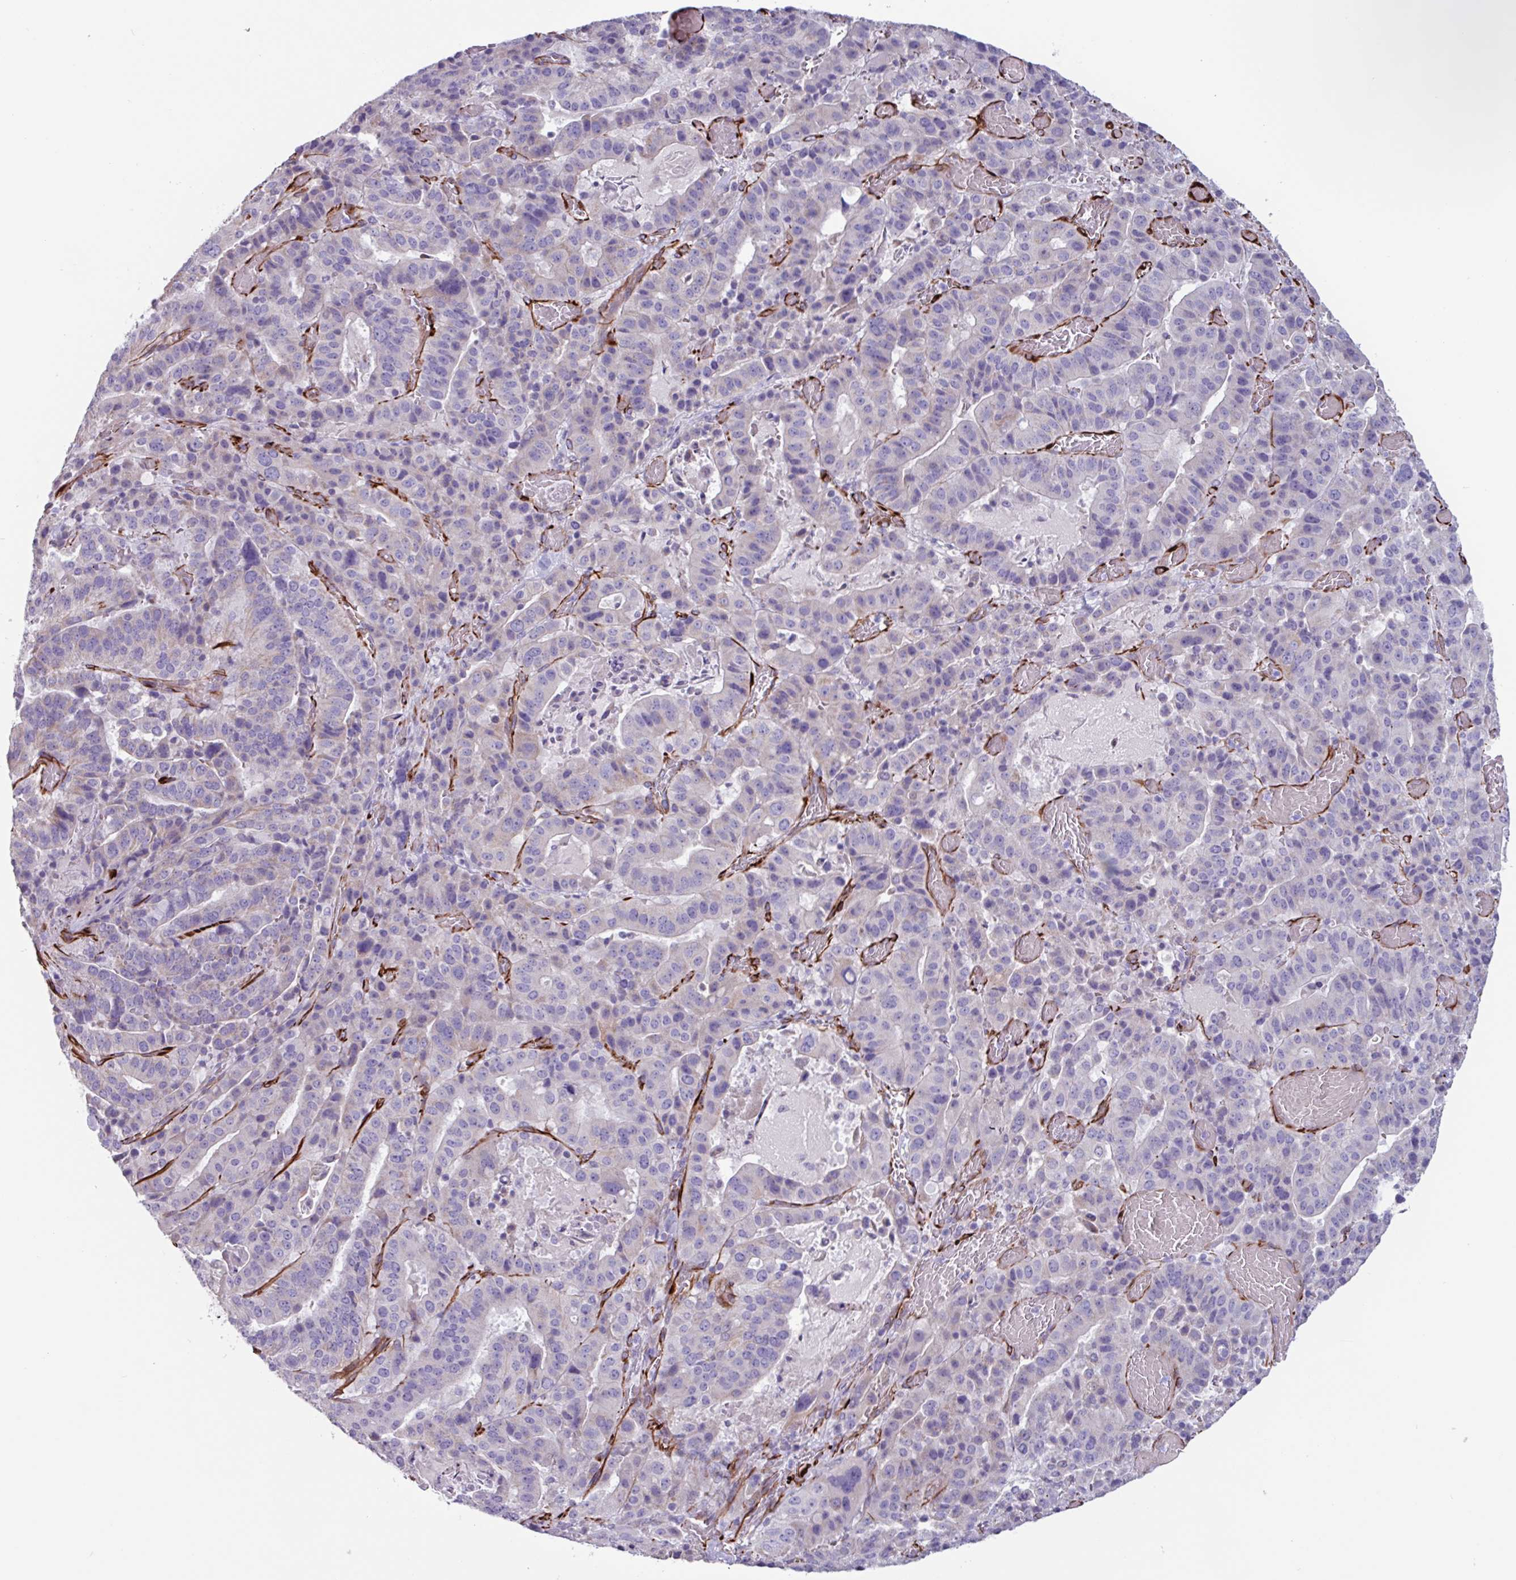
{"staining": {"intensity": "negative", "quantity": "none", "location": "none"}, "tissue": "stomach cancer", "cell_type": "Tumor cells", "image_type": "cancer", "snomed": [{"axis": "morphology", "description": "Adenocarcinoma, NOS"}, {"axis": "topography", "description": "Stomach"}], "caption": "A histopathology image of human stomach adenocarcinoma is negative for staining in tumor cells.", "gene": "BTD", "patient": {"sex": "male", "age": 48}}